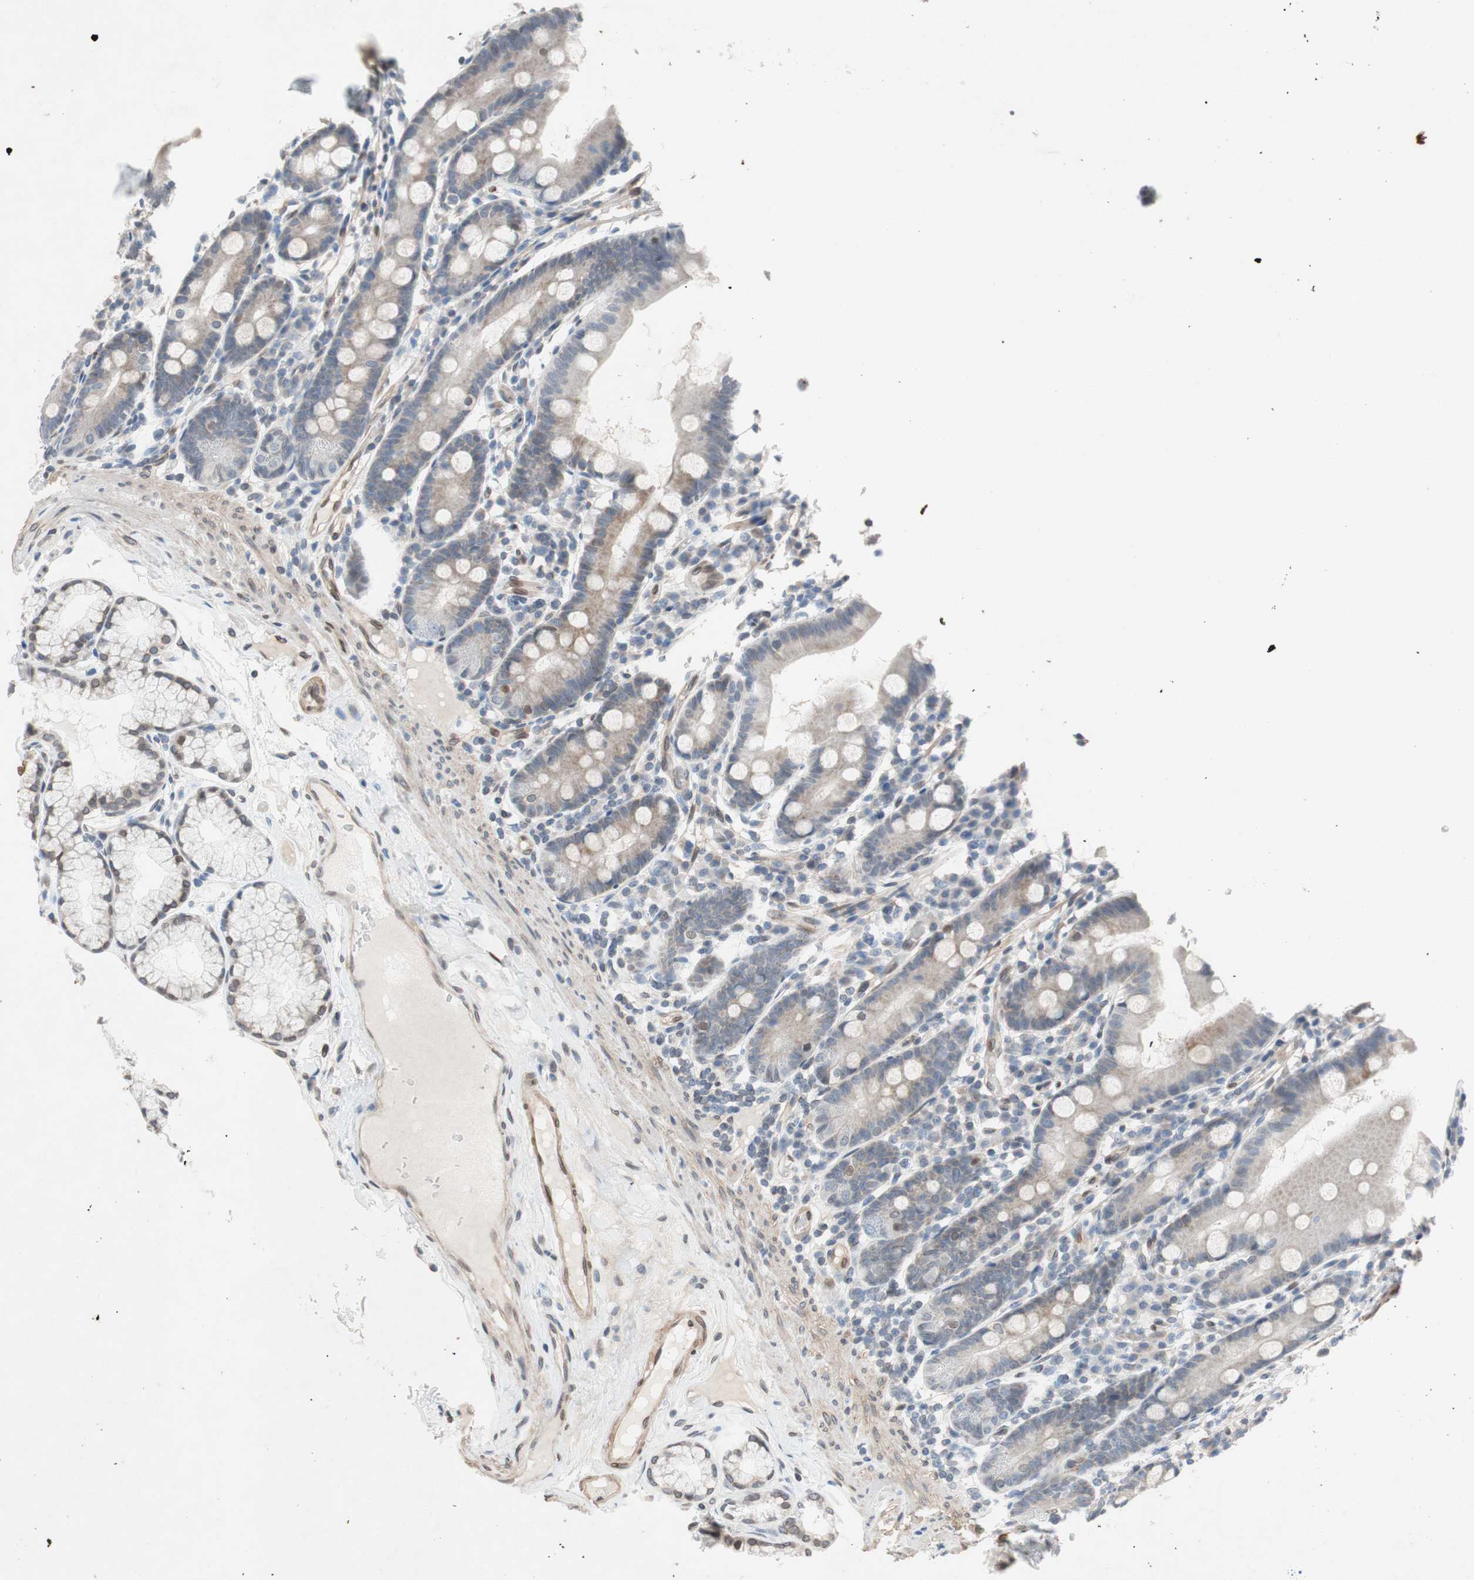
{"staining": {"intensity": "weak", "quantity": "25%-75%", "location": "cytoplasmic/membranous"}, "tissue": "duodenum", "cell_type": "Glandular cells", "image_type": "normal", "snomed": [{"axis": "morphology", "description": "Normal tissue, NOS"}, {"axis": "topography", "description": "Duodenum"}], "caption": "Protein staining reveals weak cytoplasmic/membranous positivity in about 25%-75% of glandular cells in normal duodenum.", "gene": "ARNT2", "patient": {"sex": "male", "age": 50}}